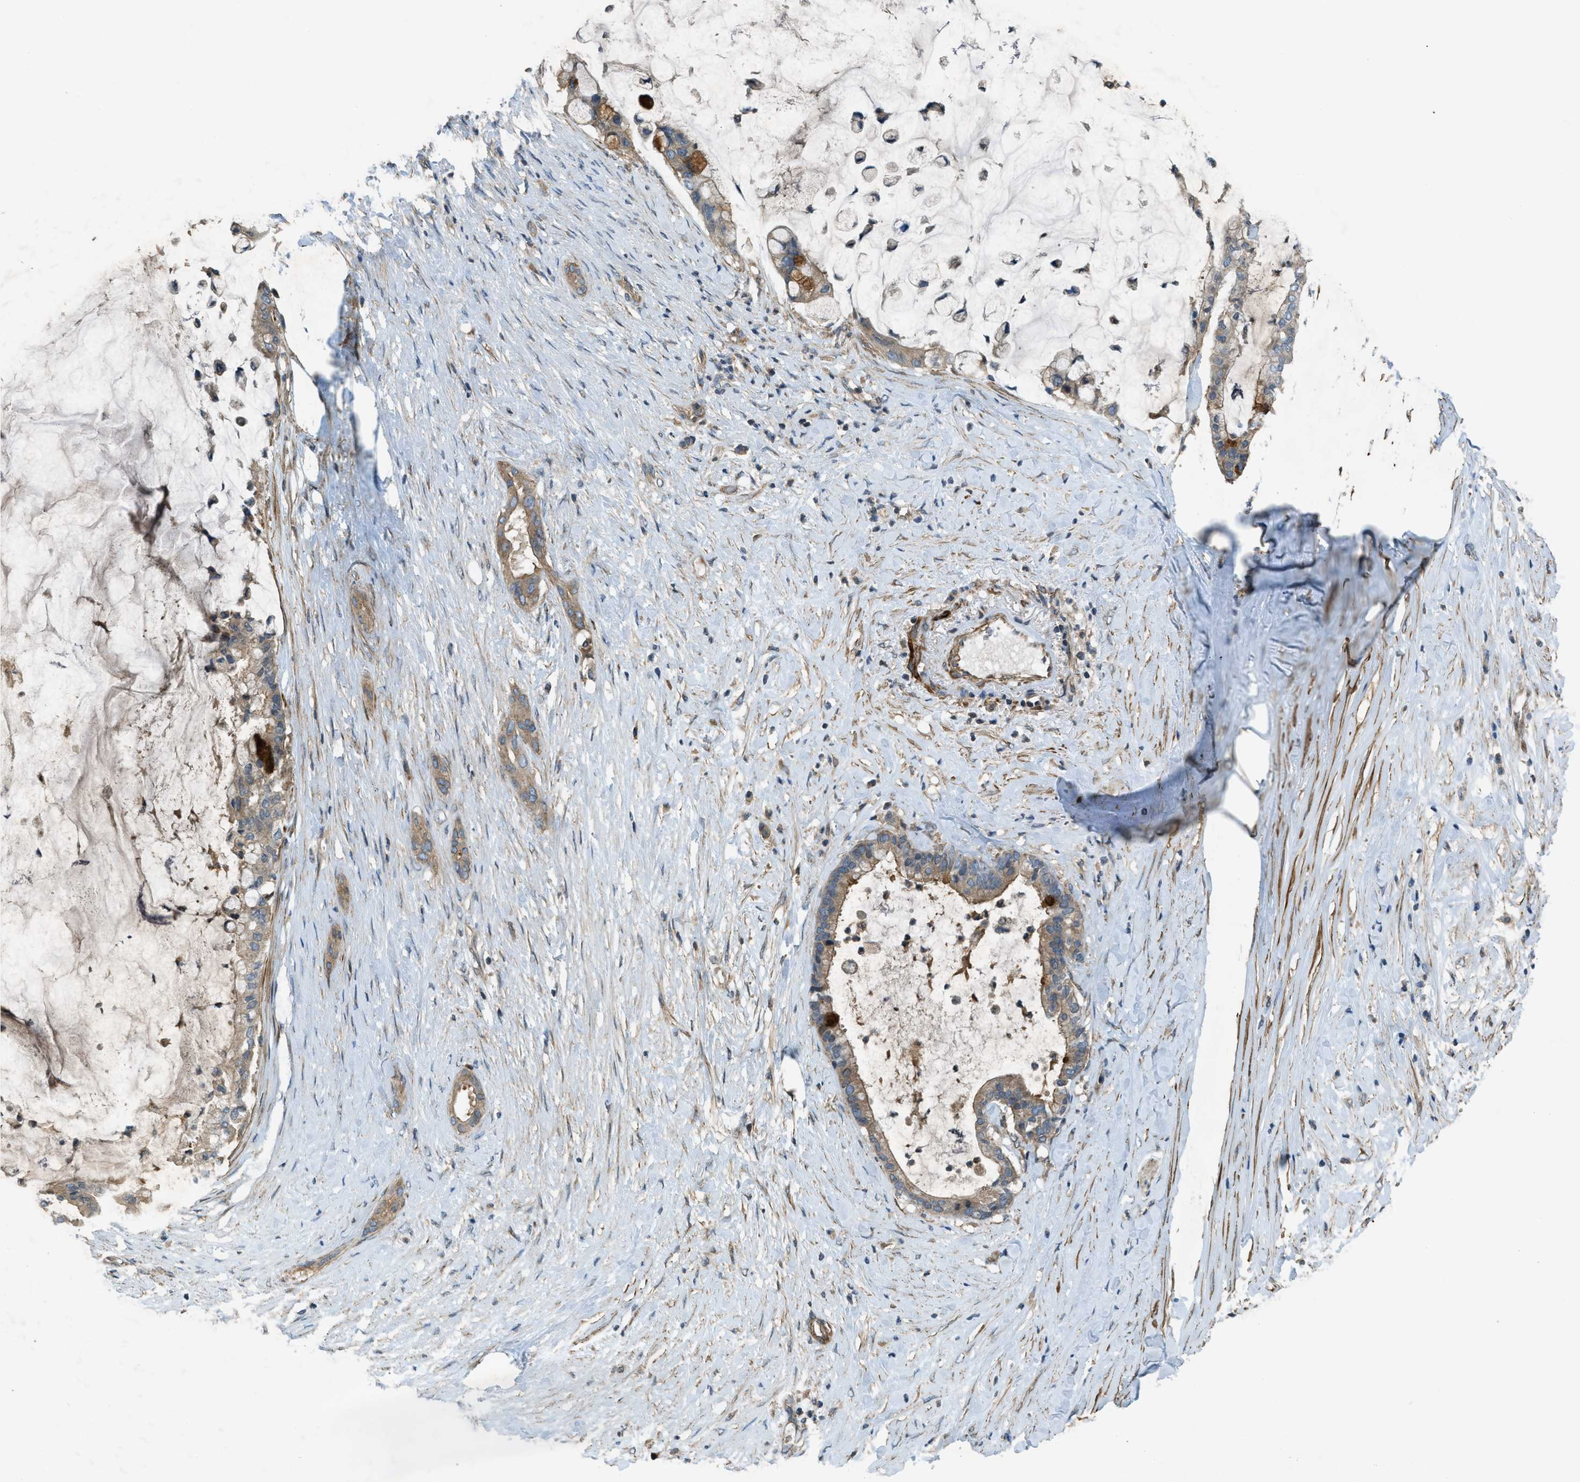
{"staining": {"intensity": "moderate", "quantity": ">75%", "location": "cytoplasmic/membranous"}, "tissue": "pancreatic cancer", "cell_type": "Tumor cells", "image_type": "cancer", "snomed": [{"axis": "morphology", "description": "Adenocarcinoma, NOS"}, {"axis": "topography", "description": "Pancreas"}], "caption": "Moderate cytoplasmic/membranous staining is seen in approximately >75% of tumor cells in pancreatic cancer (adenocarcinoma).", "gene": "VEZT", "patient": {"sex": "male", "age": 41}}